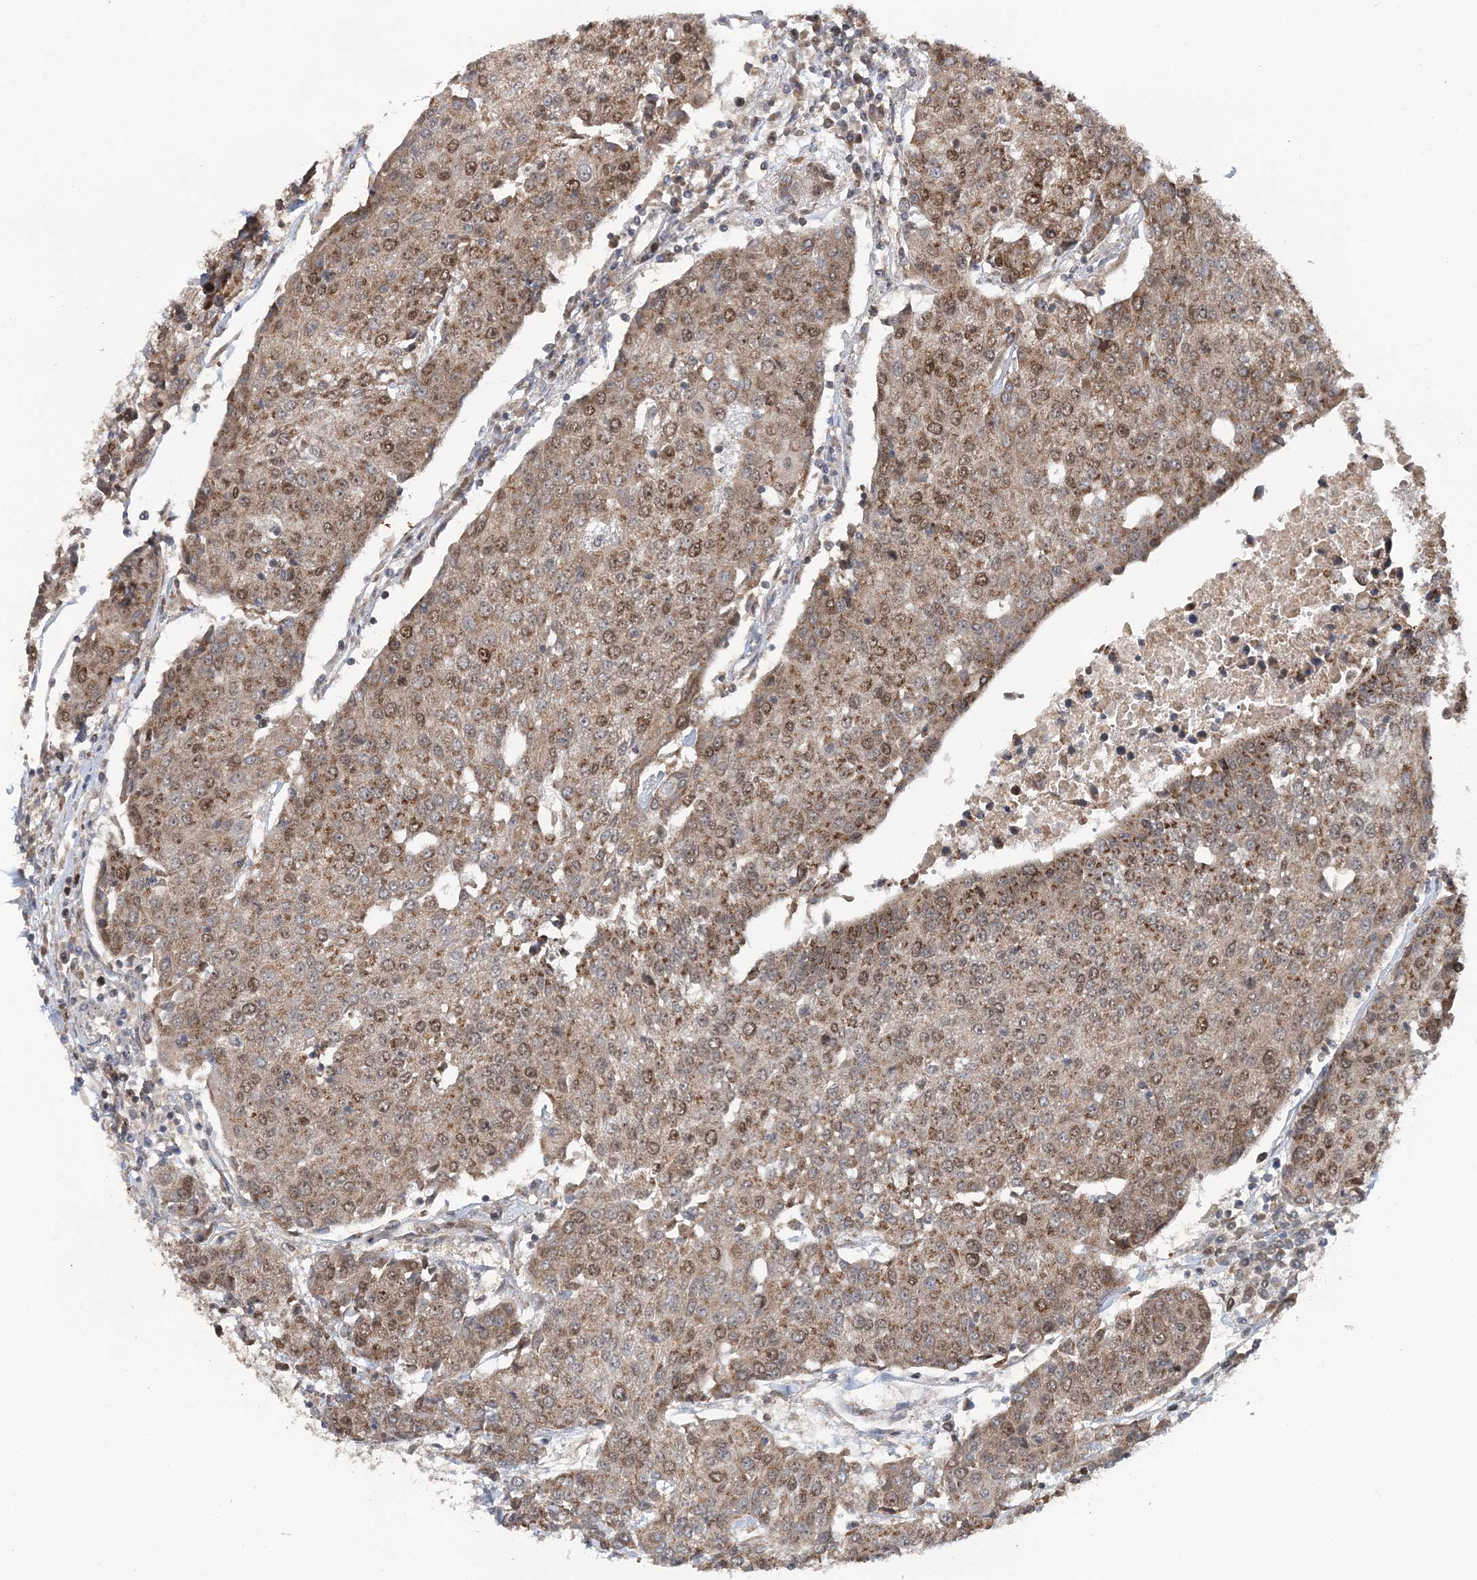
{"staining": {"intensity": "moderate", "quantity": ">75%", "location": "cytoplasmic/membranous,nuclear"}, "tissue": "urothelial cancer", "cell_type": "Tumor cells", "image_type": "cancer", "snomed": [{"axis": "morphology", "description": "Urothelial carcinoma, High grade"}, {"axis": "topography", "description": "Urinary bladder"}], "caption": "Moderate cytoplasmic/membranous and nuclear staining for a protein is seen in about >75% of tumor cells of urothelial cancer using immunohistochemistry (IHC).", "gene": "KIF4A", "patient": {"sex": "female", "age": 85}}